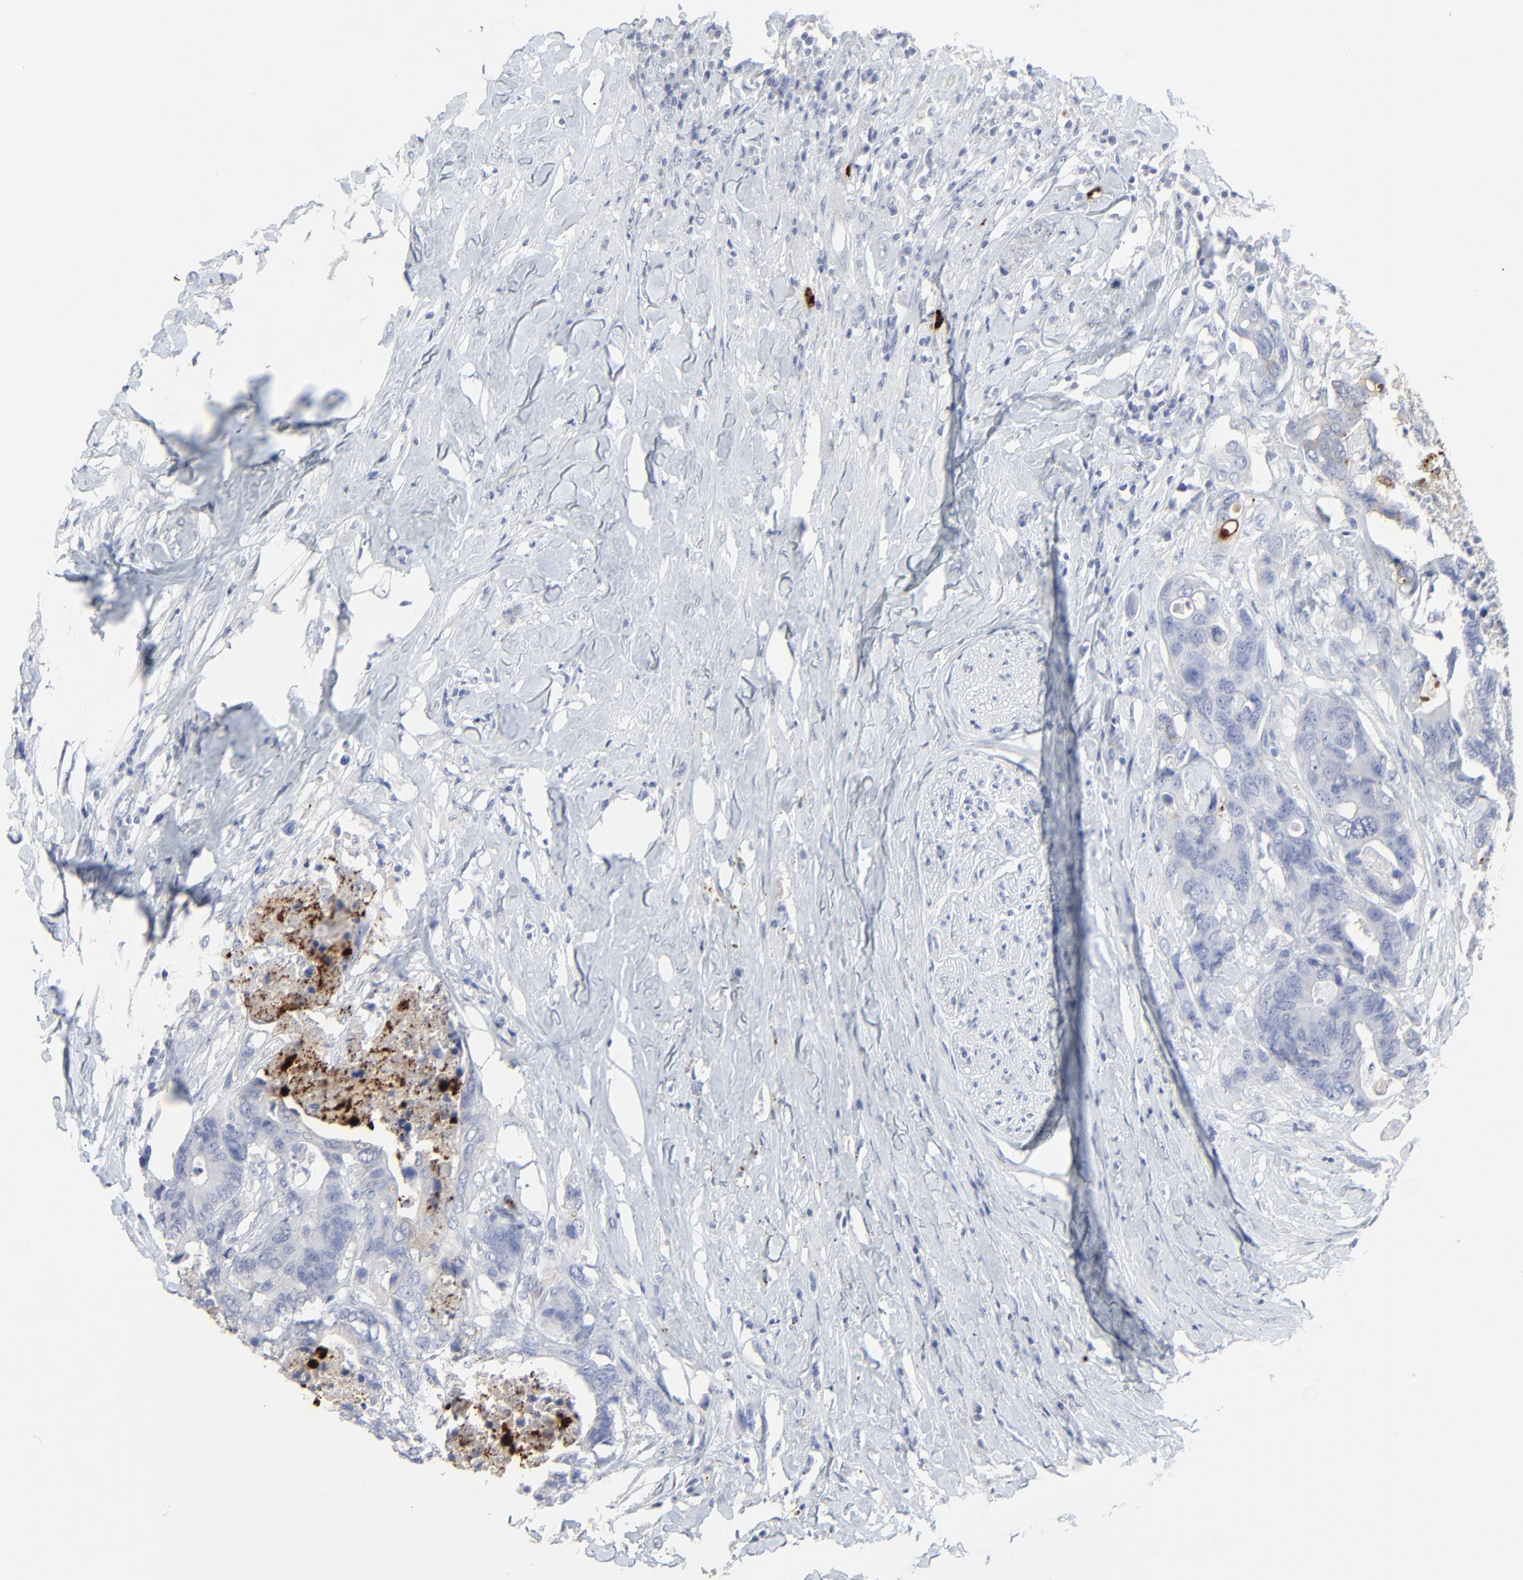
{"staining": {"intensity": "negative", "quantity": "none", "location": "none"}, "tissue": "colorectal cancer", "cell_type": "Tumor cells", "image_type": "cancer", "snomed": [{"axis": "morphology", "description": "Adenocarcinoma, NOS"}, {"axis": "topography", "description": "Rectum"}], "caption": "Human colorectal cancer stained for a protein using immunohistochemistry (IHC) exhibits no staining in tumor cells.", "gene": "LCN2", "patient": {"sex": "male", "age": 55}}